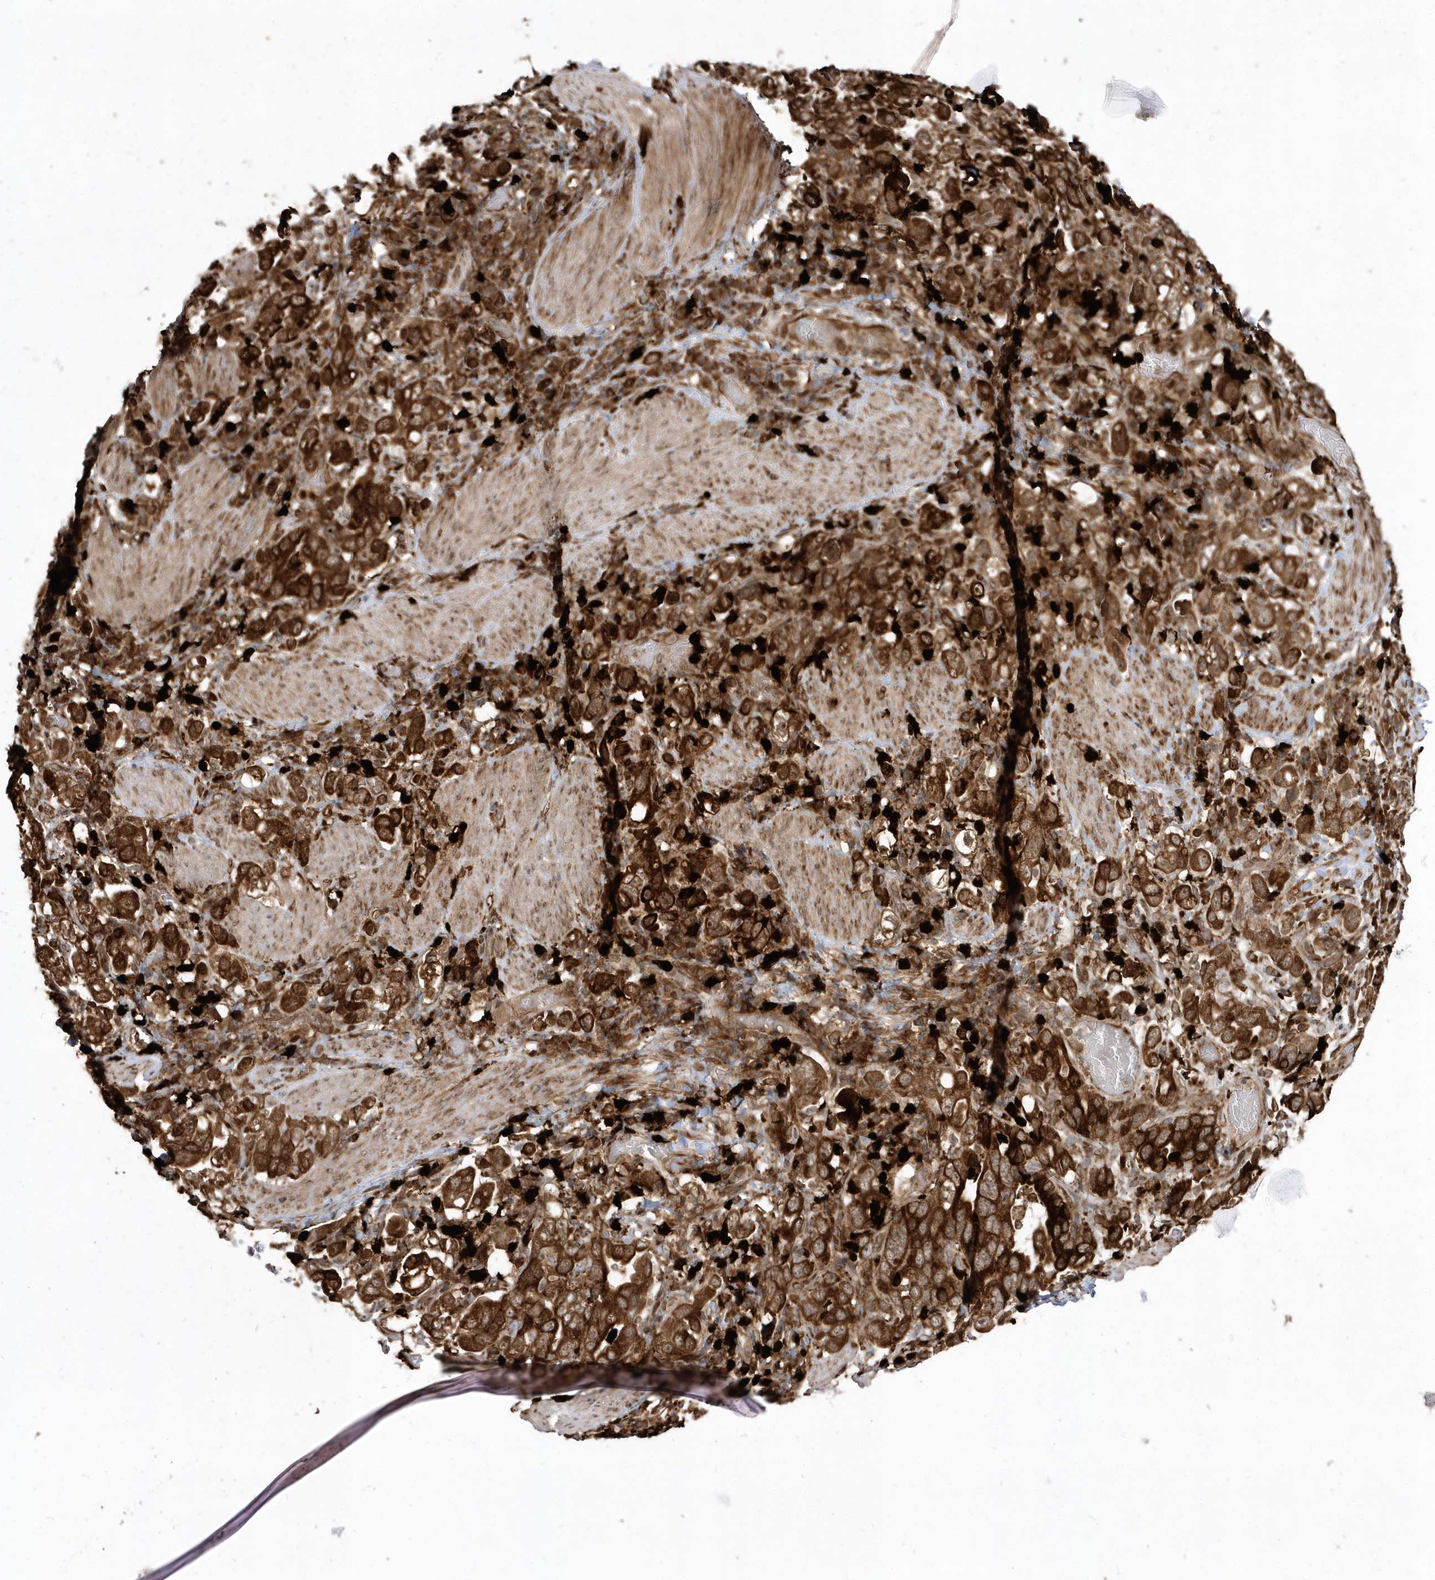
{"staining": {"intensity": "strong", "quantity": ">75%", "location": "cytoplasmic/membranous,nuclear"}, "tissue": "stomach cancer", "cell_type": "Tumor cells", "image_type": "cancer", "snomed": [{"axis": "morphology", "description": "Adenocarcinoma, NOS"}, {"axis": "topography", "description": "Stomach, upper"}], "caption": "High-magnification brightfield microscopy of stomach cancer (adenocarcinoma) stained with DAB (3,3'-diaminobenzidine) (brown) and counterstained with hematoxylin (blue). tumor cells exhibit strong cytoplasmic/membranous and nuclear positivity is seen in approximately>75% of cells.", "gene": "EPC2", "patient": {"sex": "male", "age": 62}}